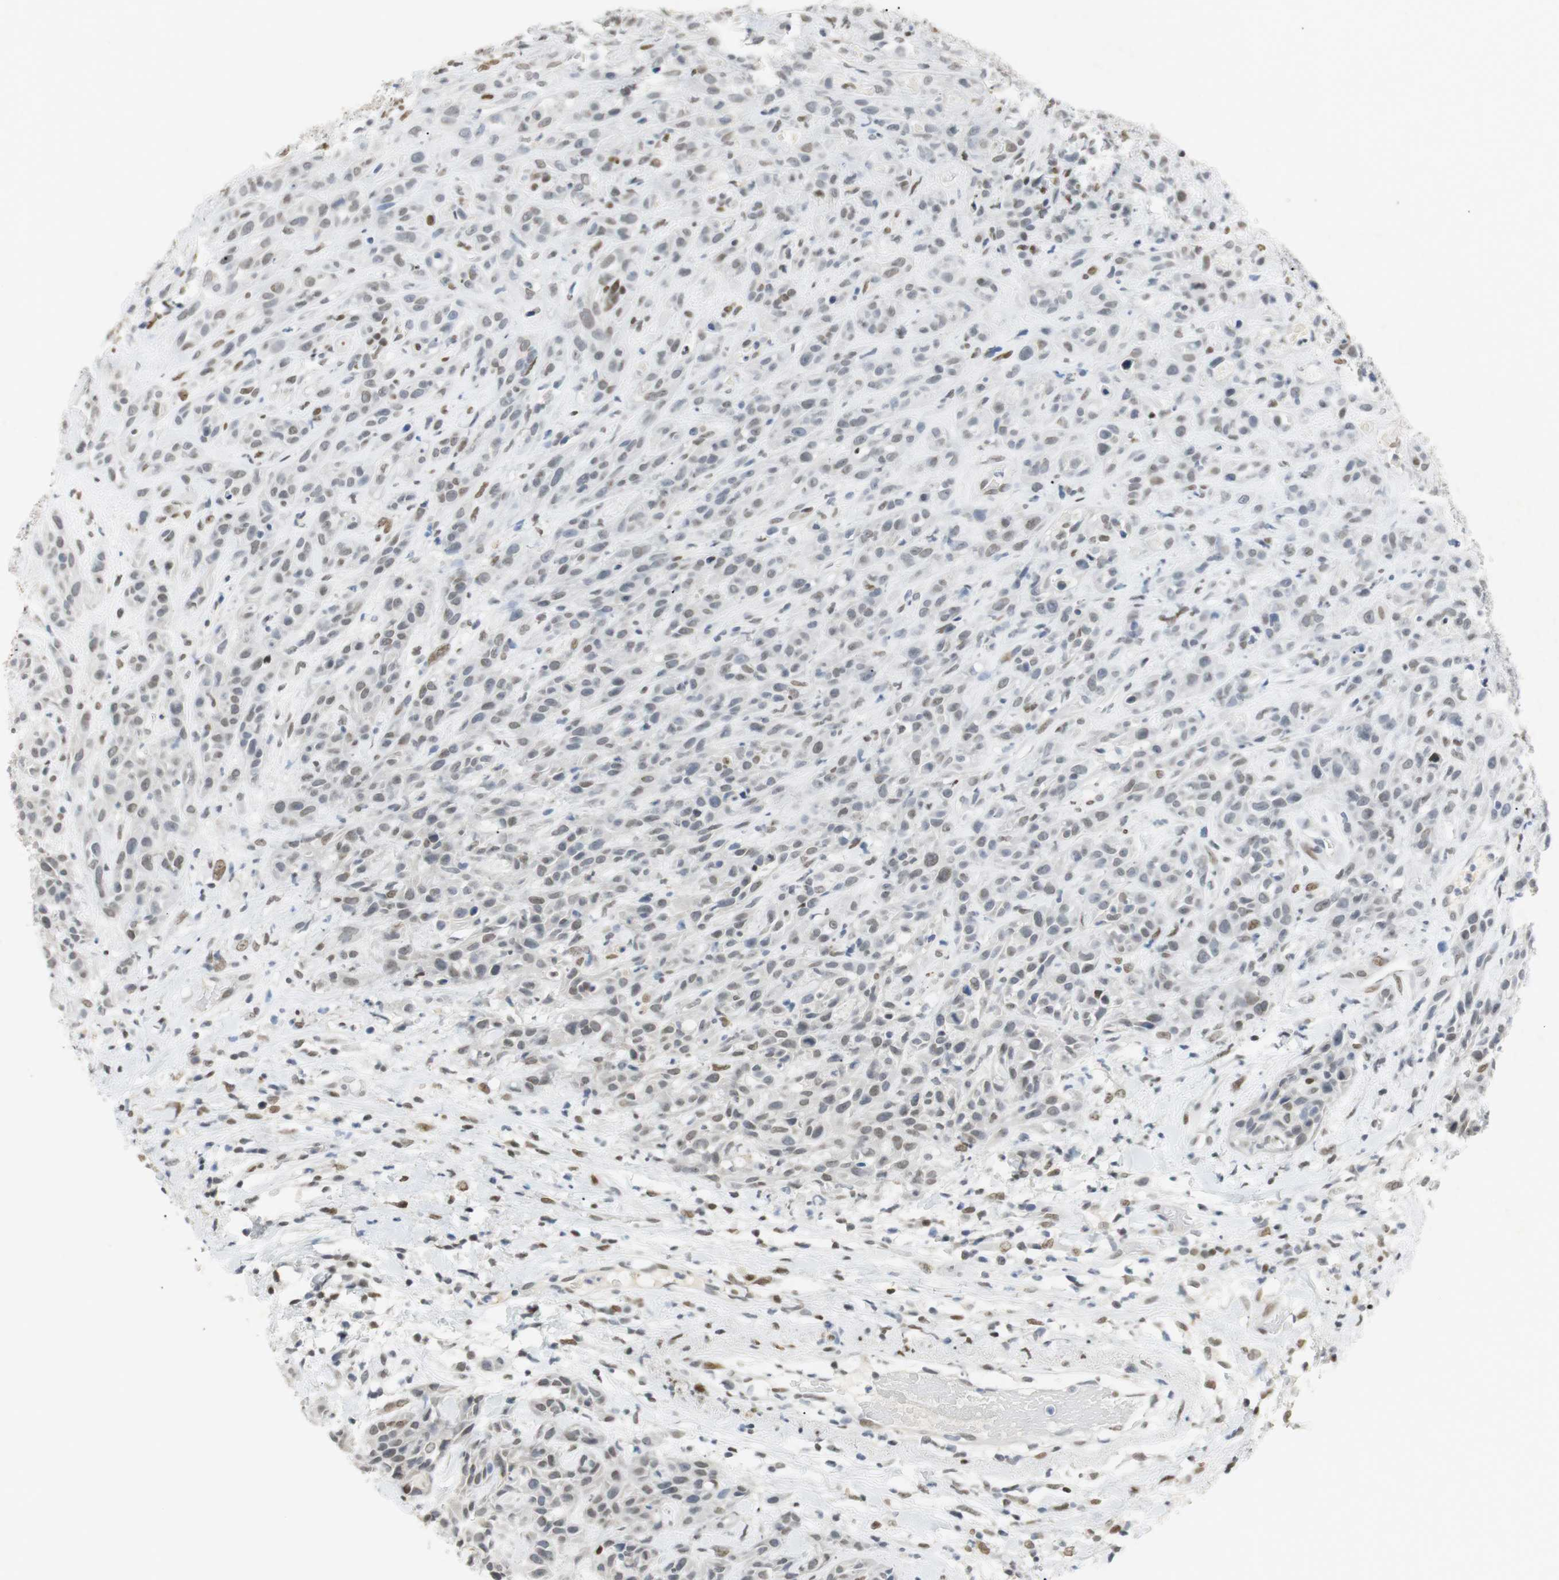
{"staining": {"intensity": "weak", "quantity": "25%-75%", "location": "nuclear"}, "tissue": "head and neck cancer", "cell_type": "Tumor cells", "image_type": "cancer", "snomed": [{"axis": "morphology", "description": "Normal tissue, NOS"}, {"axis": "morphology", "description": "Squamous cell carcinoma, NOS"}, {"axis": "topography", "description": "Cartilage tissue"}, {"axis": "topography", "description": "Head-Neck"}], "caption": "Immunohistochemical staining of head and neck squamous cell carcinoma demonstrates low levels of weak nuclear protein staining in about 25%-75% of tumor cells.", "gene": "BMI1", "patient": {"sex": "male", "age": 62}}